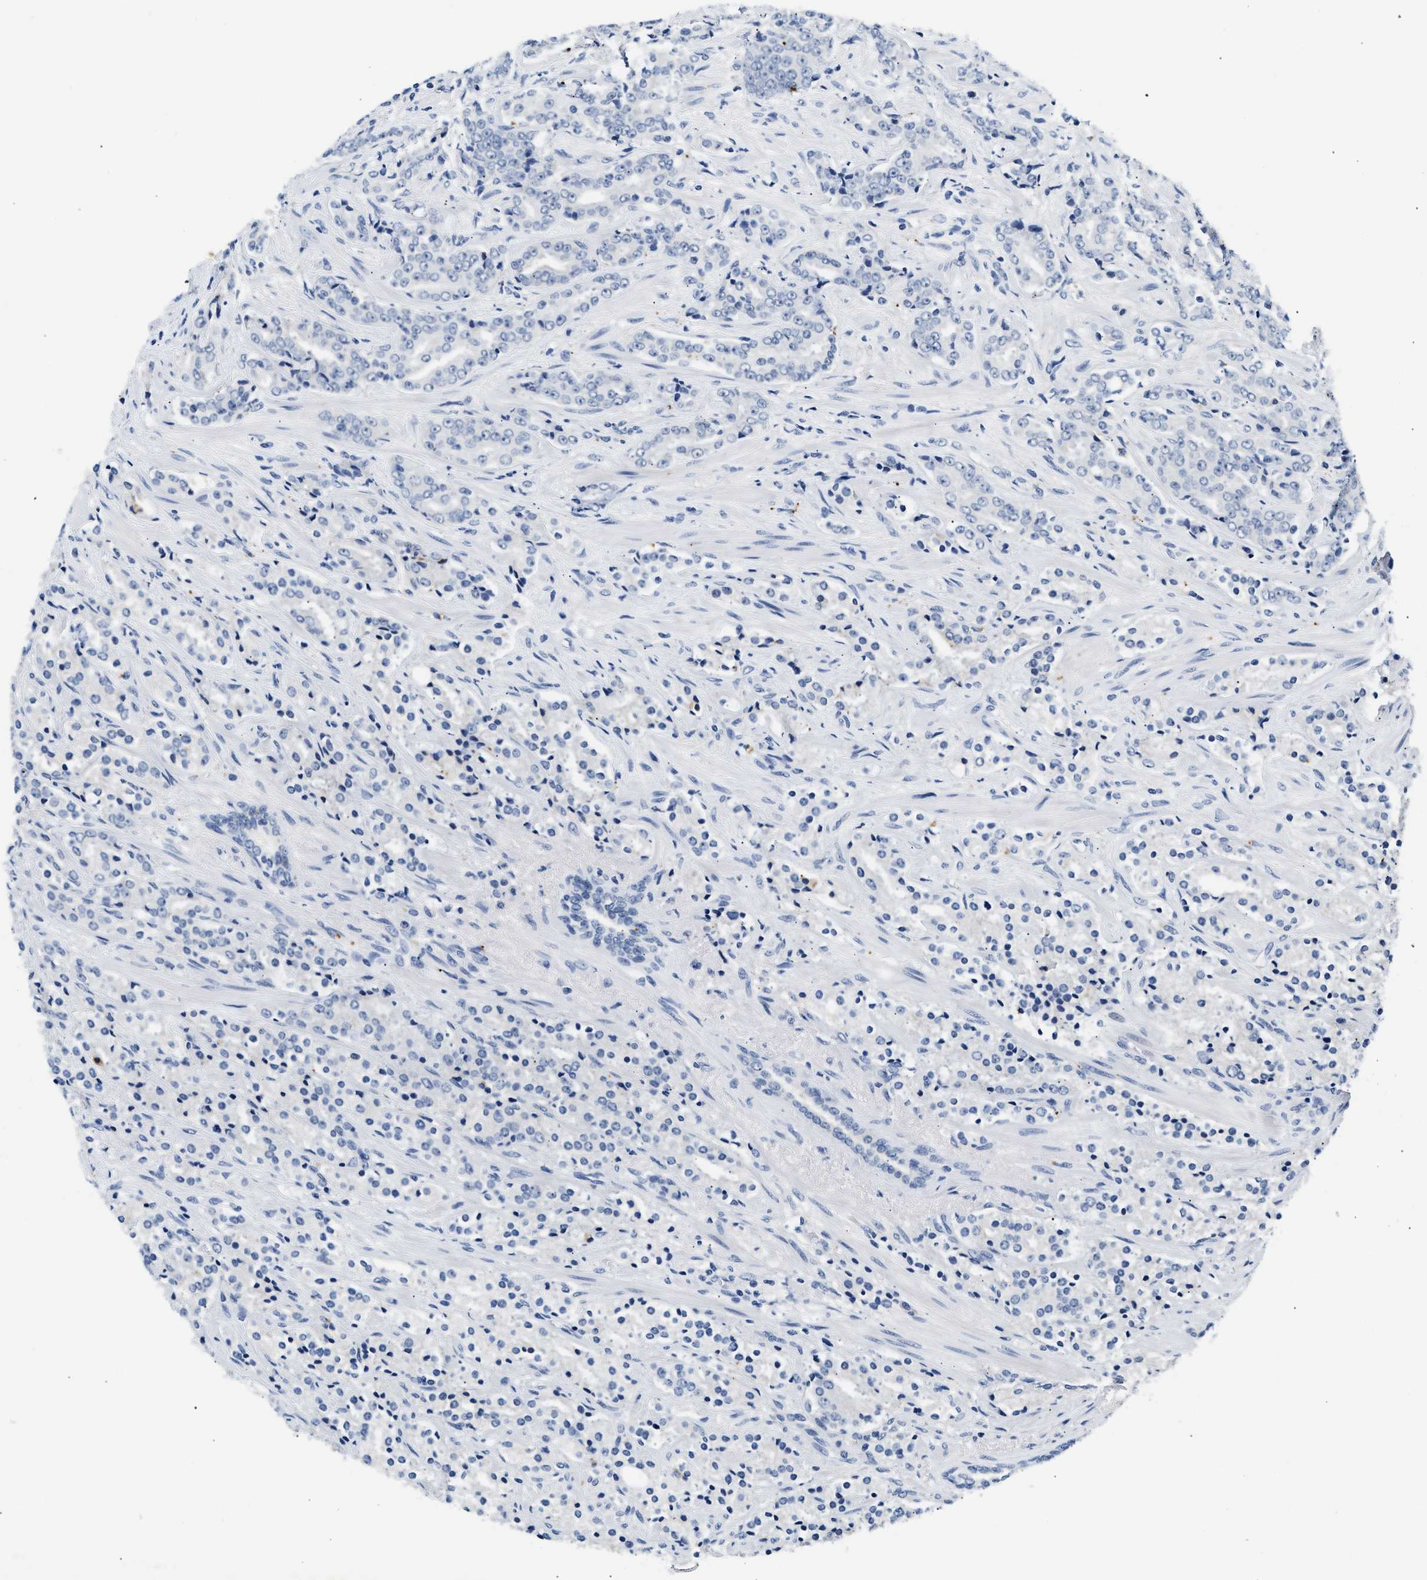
{"staining": {"intensity": "negative", "quantity": "none", "location": "none"}, "tissue": "prostate cancer", "cell_type": "Tumor cells", "image_type": "cancer", "snomed": [{"axis": "morphology", "description": "Adenocarcinoma, High grade"}, {"axis": "topography", "description": "Prostate"}], "caption": "Immunohistochemistry (IHC) image of neoplastic tissue: human prostate adenocarcinoma (high-grade) stained with DAB displays no significant protein expression in tumor cells.", "gene": "MED22", "patient": {"sex": "male", "age": 71}}